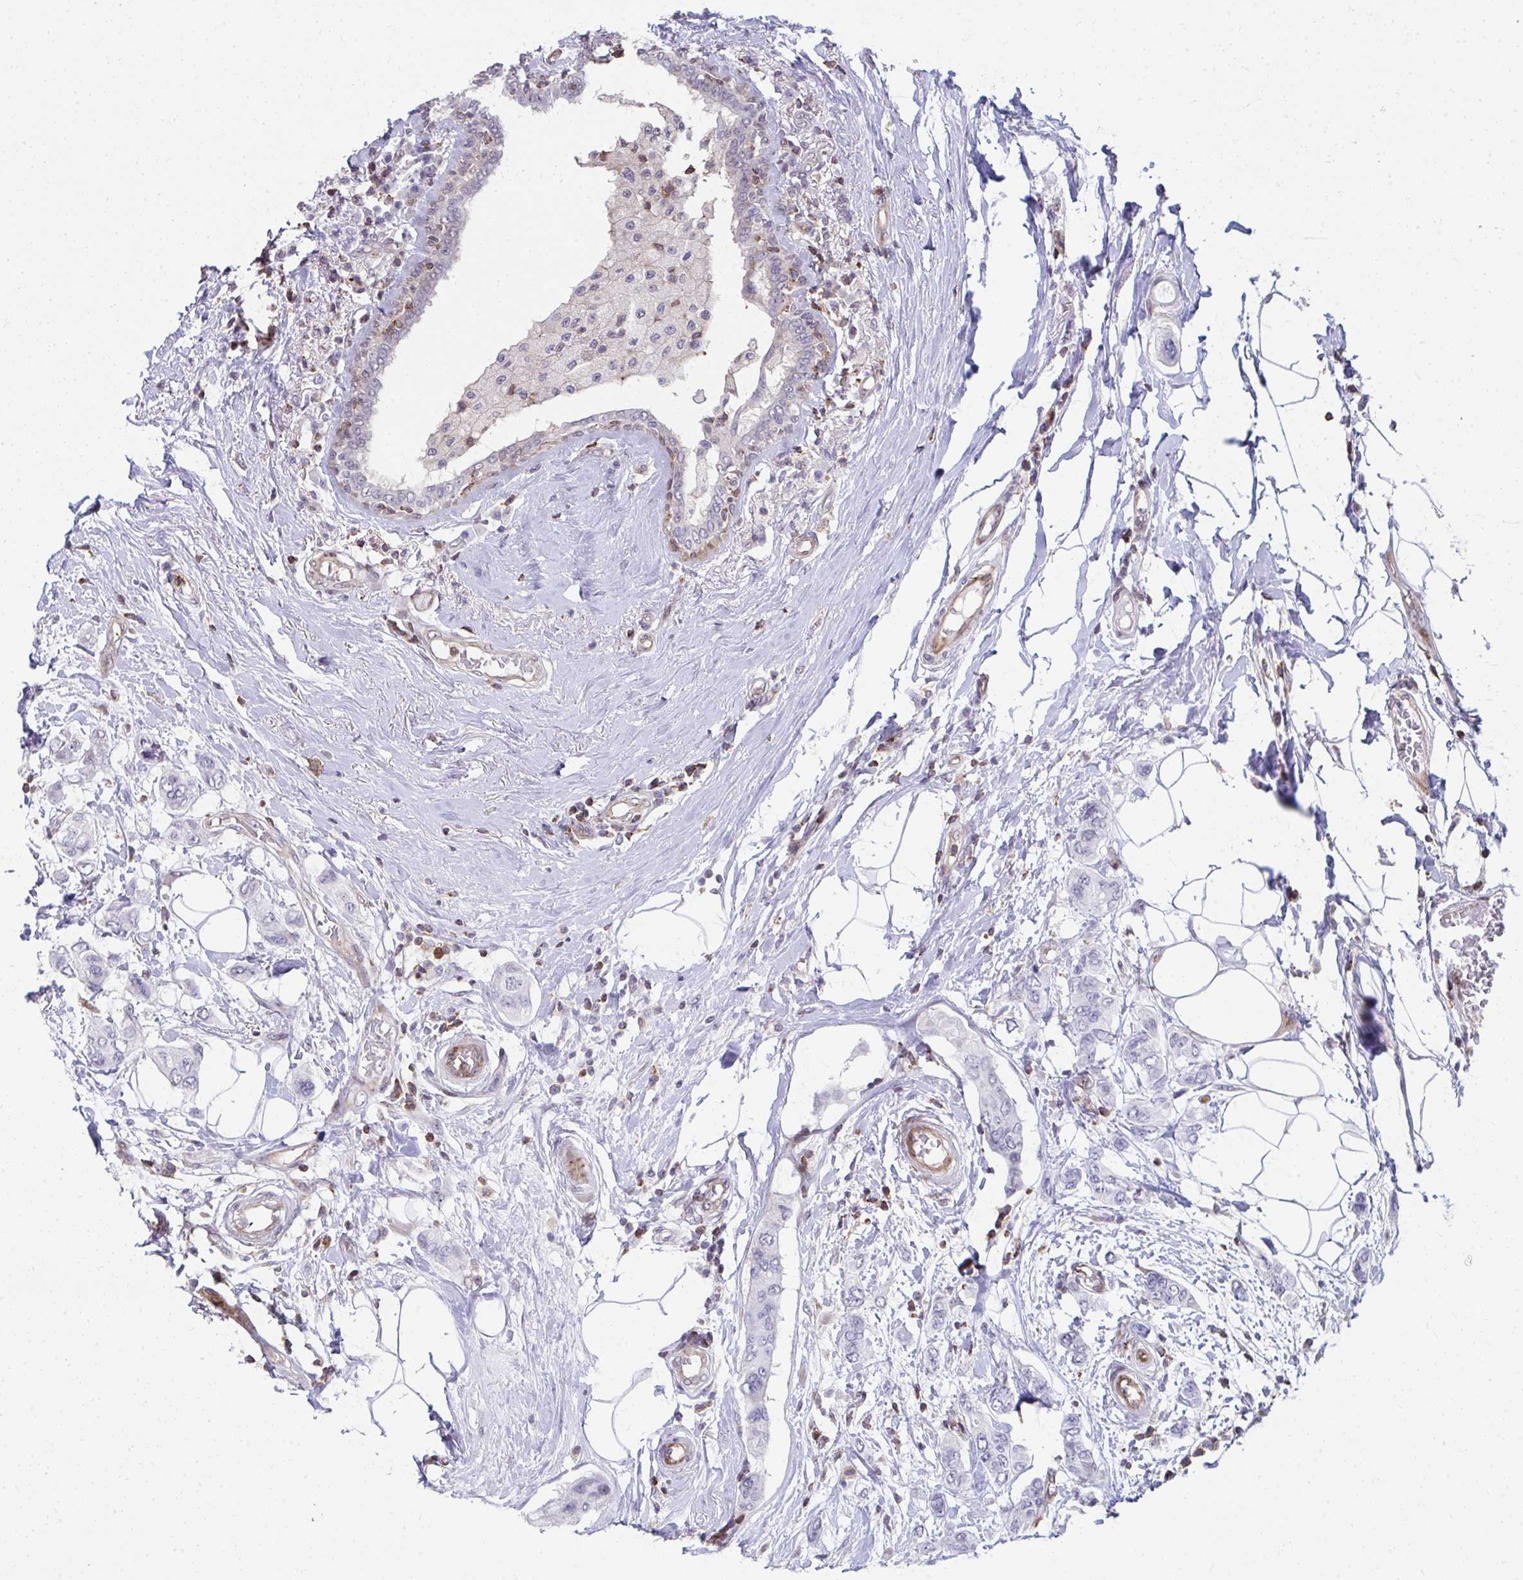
{"staining": {"intensity": "negative", "quantity": "none", "location": "none"}, "tissue": "breast cancer", "cell_type": "Tumor cells", "image_type": "cancer", "snomed": [{"axis": "morphology", "description": "Lobular carcinoma"}, {"axis": "topography", "description": "Breast"}], "caption": "Immunohistochemistry (IHC) of lobular carcinoma (breast) displays no expression in tumor cells. (IHC, brightfield microscopy, high magnification).", "gene": "FOXN3", "patient": {"sex": "female", "age": 51}}